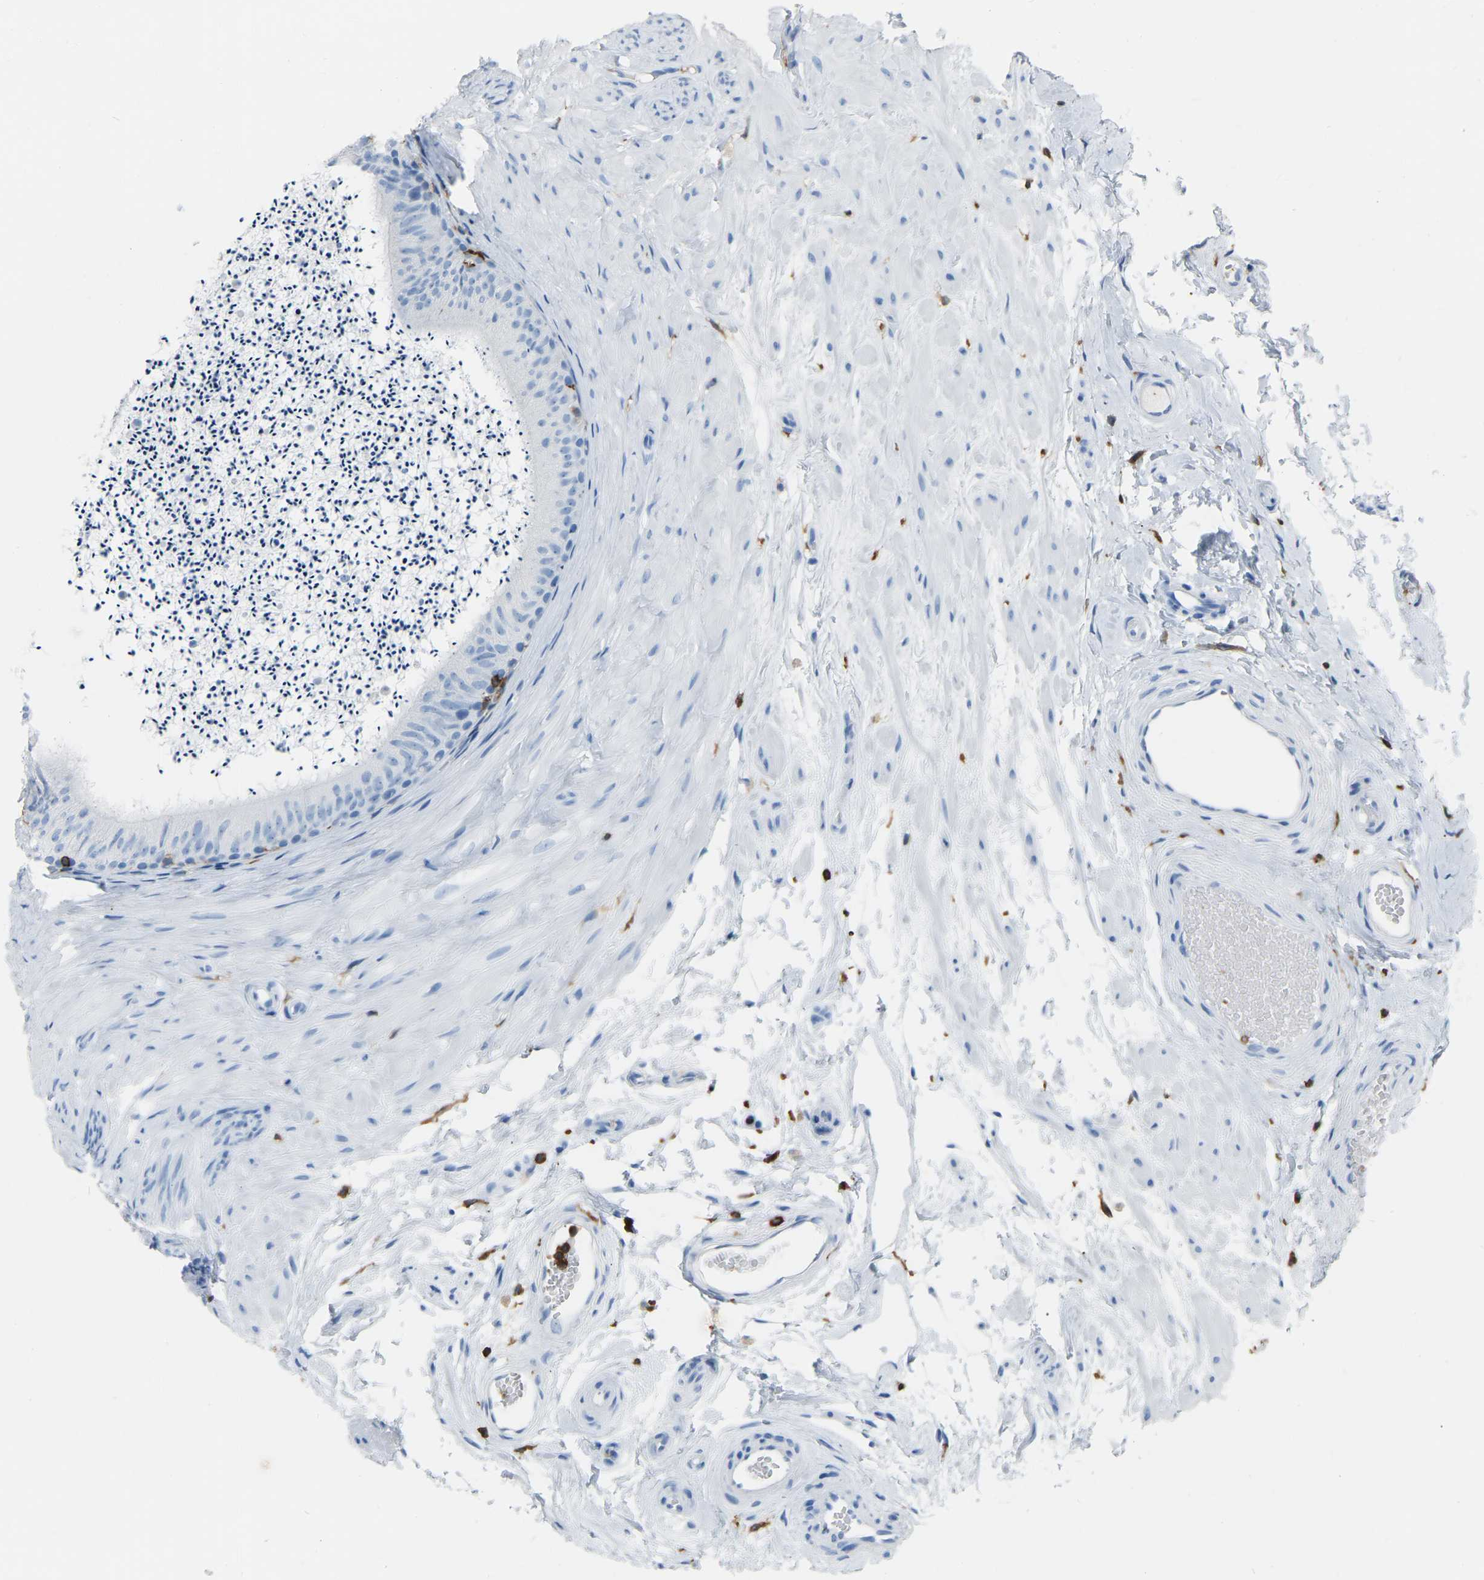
{"staining": {"intensity": "negative", "quantity": "none", "location": "none"}, "tissue": "epididymis", "cell_type": "Glandular cells", "image_type": "normal", "snomed": [{"axis": "morphology", "description": "Normal tissue, NOS"}, {"axis": "topography", "description": "Epididymis"}], "caption": "High power microscopy micrograph of an immunohistochemistry photomicrograph of normal epididymis, revealing no significant expression in glandular cells. (Stains: DAB (3,3'-diaminobenzidine) IHC with hematoxylin counter stain, Microscopy: brightfield microscopy at high magnification).", "gene": "ARHGAP45", "patient": {"sex": "male", "age": 56}}